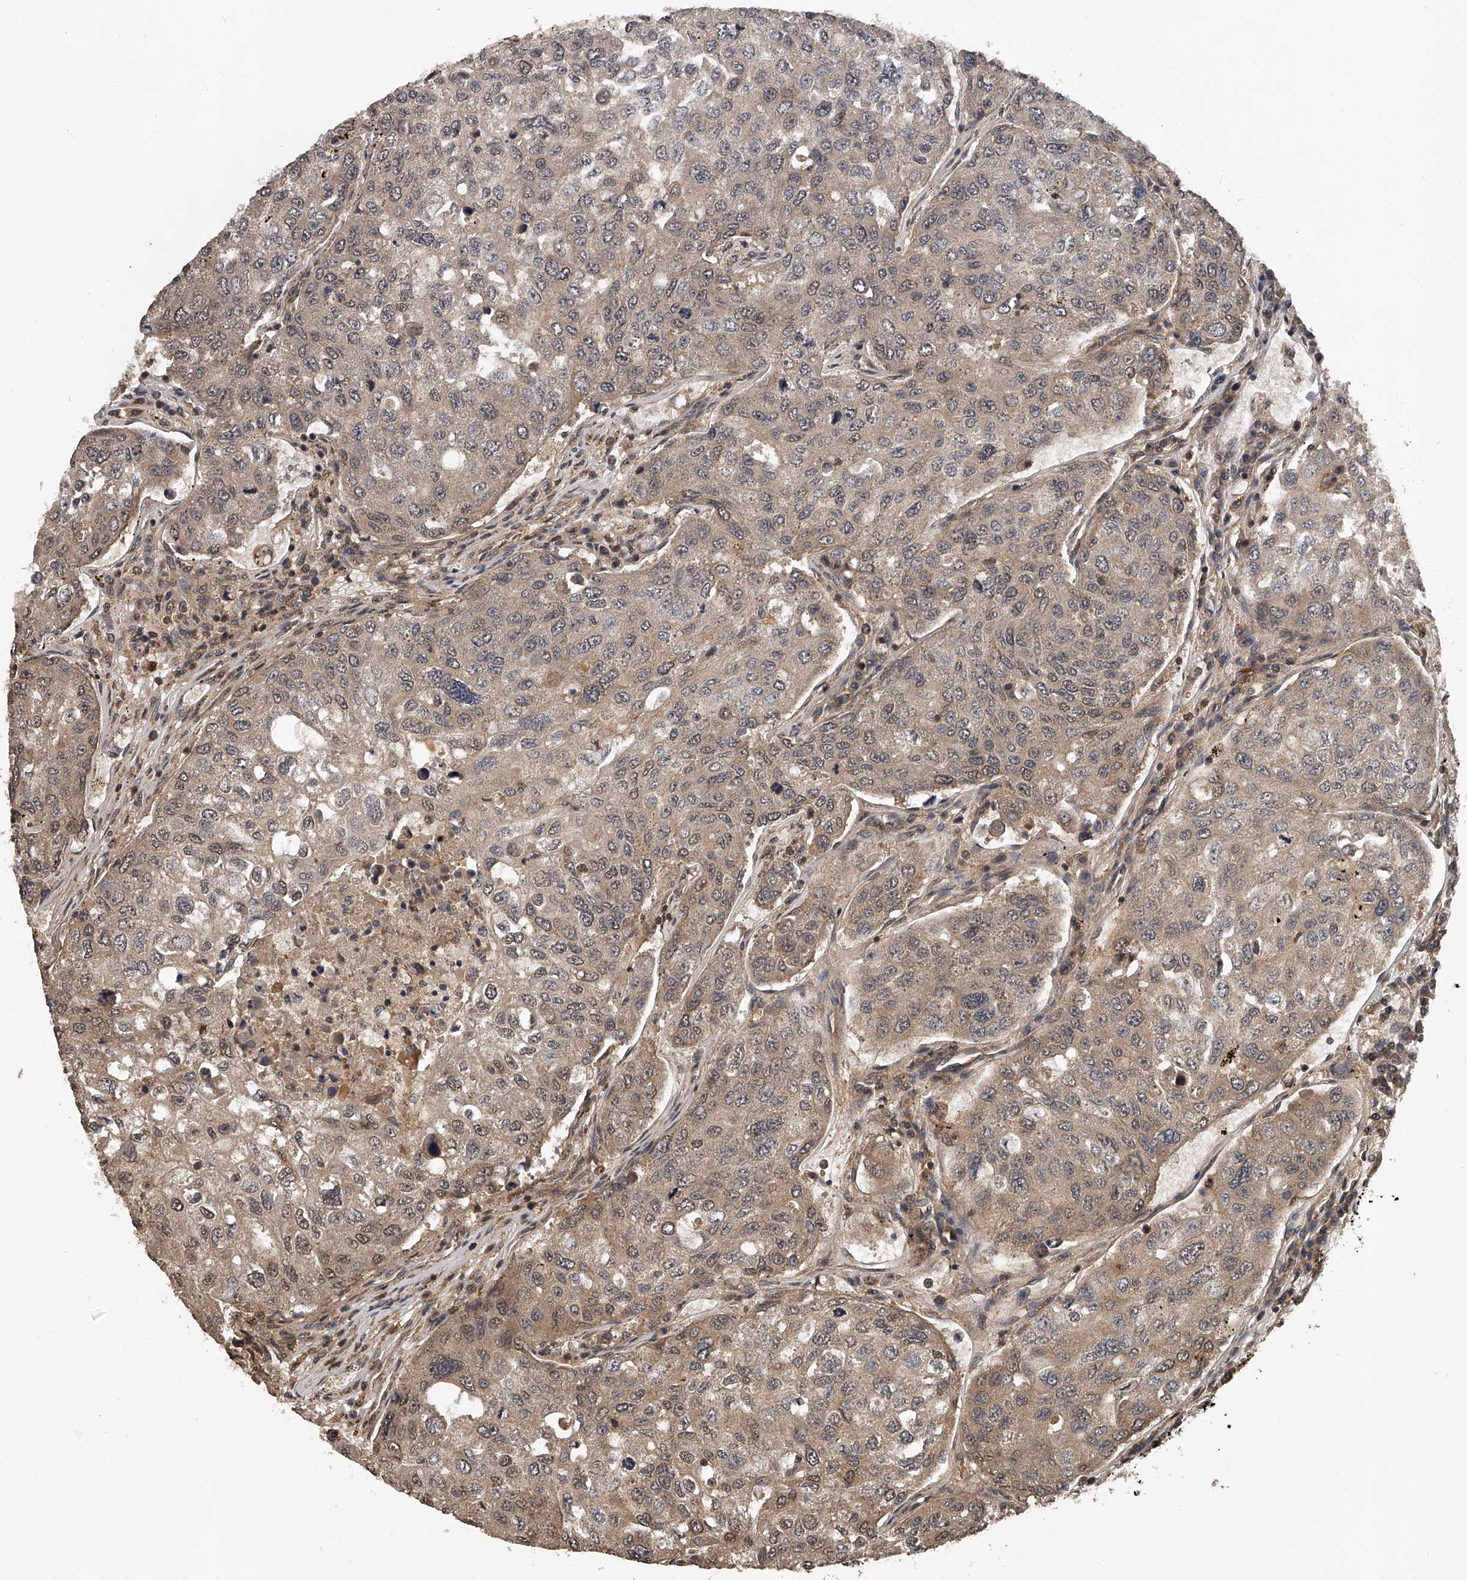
{"staining": {"intensity": "weak", "quantity": ">75%", "location": "cytoplasmic/membranous"}, "tissue": "urothelial cancer", "cell_type": "Tumor cells", "image_type": "cancer", "snomed": [{"axis": "morphology", "description": "Urothelial carcinoma, High grade"}, {"axis": "topography", "description": "Lymph node"}, {"axis": "topography", "description": "Urinary bladder"}], "caption": "Immunohistochemistry (IHC) photomicrograph of human high-grade urothelial carcinoma stained for a protein (brown), which shows low levels of weak cytoplasmic/membranous expression in about >75% of tumor cells.", "gene": "PLEKHG1", "patient": {"sex": "male", "age": 51}}